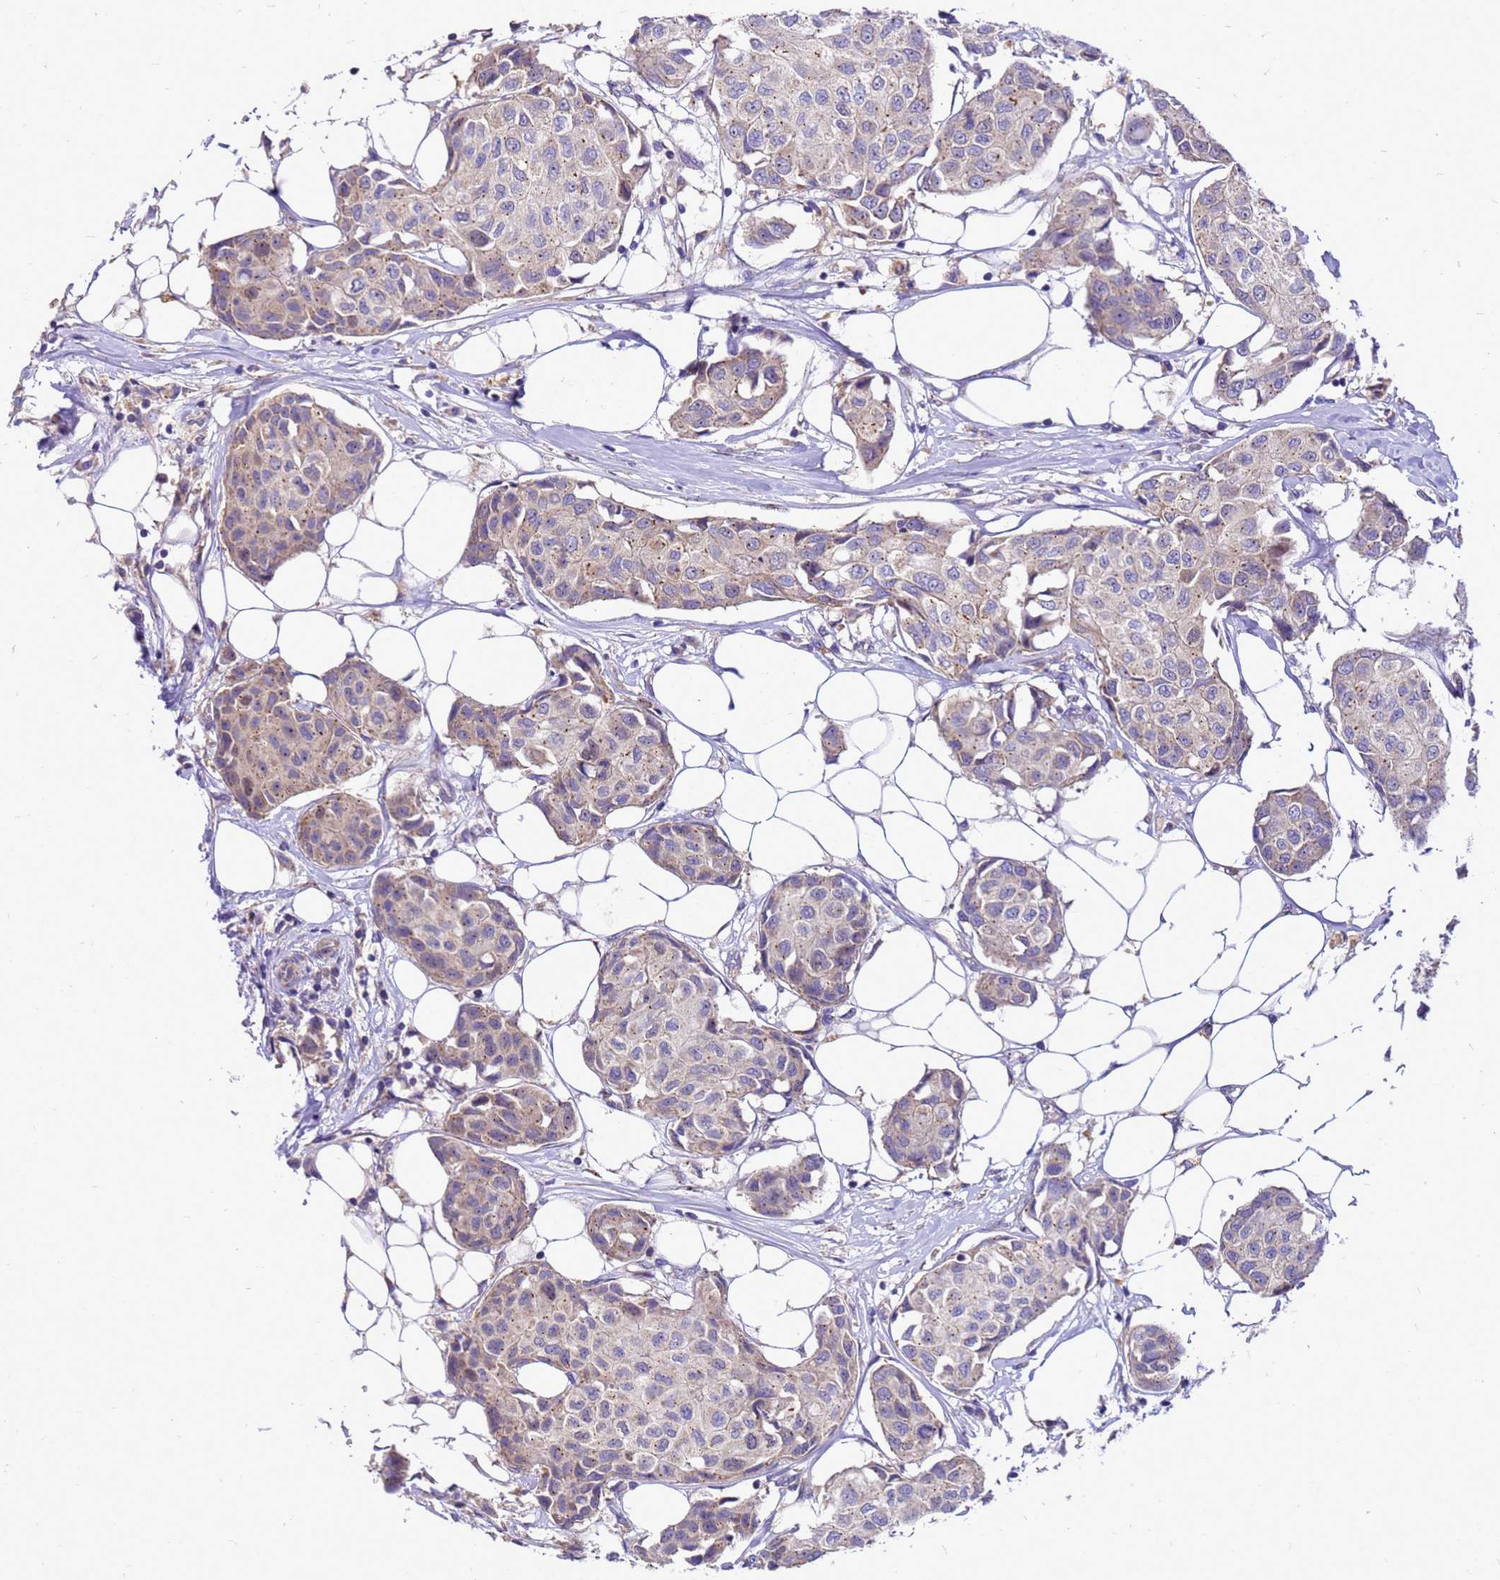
{"staining": {"intensity": "weak", "quantity": "25%-75%", "location": "cytoplasmic/membranous"}, "tissue": "breast cancer", "cell_type": "Tumor cells", "image_type": "cancer", "snomed": [{"axis": "morphology", "description": "Duct carcinoma"}, {"axis": "topography", "description": "Breast"}], "caption": "Immunohistochemistry micrograph of neoplastic tissue: invasive ductal carcinoma (breast) stained using immunohistochemistry (IHC) displays low levels of weak protein expression localized specifically in the cytoplasmic/membranous of tumor cells, appearing as a cytoplasmic/membranous brown color.", "gene": "POP7", "patient": {"sex": "female", "age": 80}}